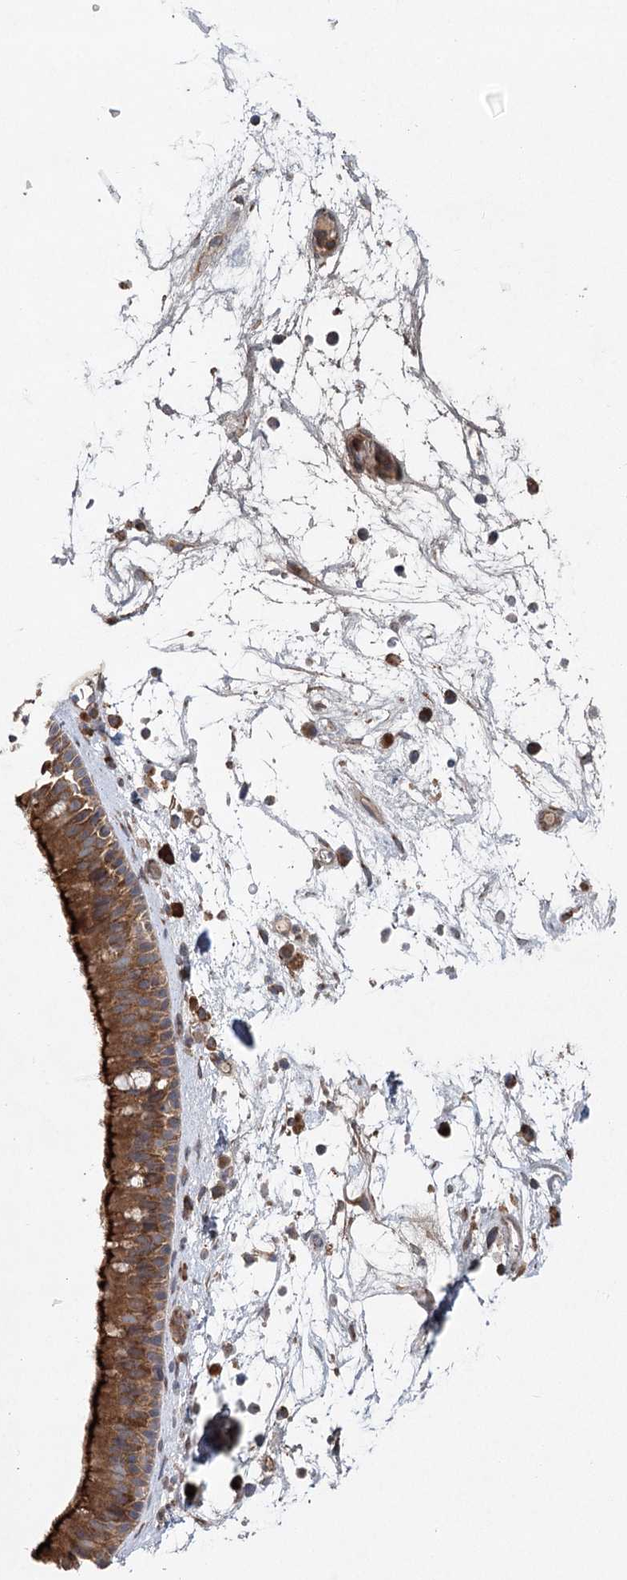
{"staining": {"intensity": "strong", "quantity": ">75%", "location": "cytoplasmic/membranous"}, "tissue": "nasopharynx", "cell_type": "Respiratory epithelial cells", "image_type": "normal", "snomed": [{"axis": "morphology", "description": "Normal tissue, NOS"}, {"axis": "morphology", "description": "Inflammation, NOS"}, {"axis": "morphology", "description": "Malignant melanoma, Metastatic site"}, {"axis": "topography", "description": "Nasopharynx"}], "caption": "Nasopharynx stained with a brown dye exhibits strong cytoplasmic/membranous positive positivity in about >75% of respiratory epithelial cells.", "gene": "PLEKHA7", "patient": {"sex": "male", "age": 70}}